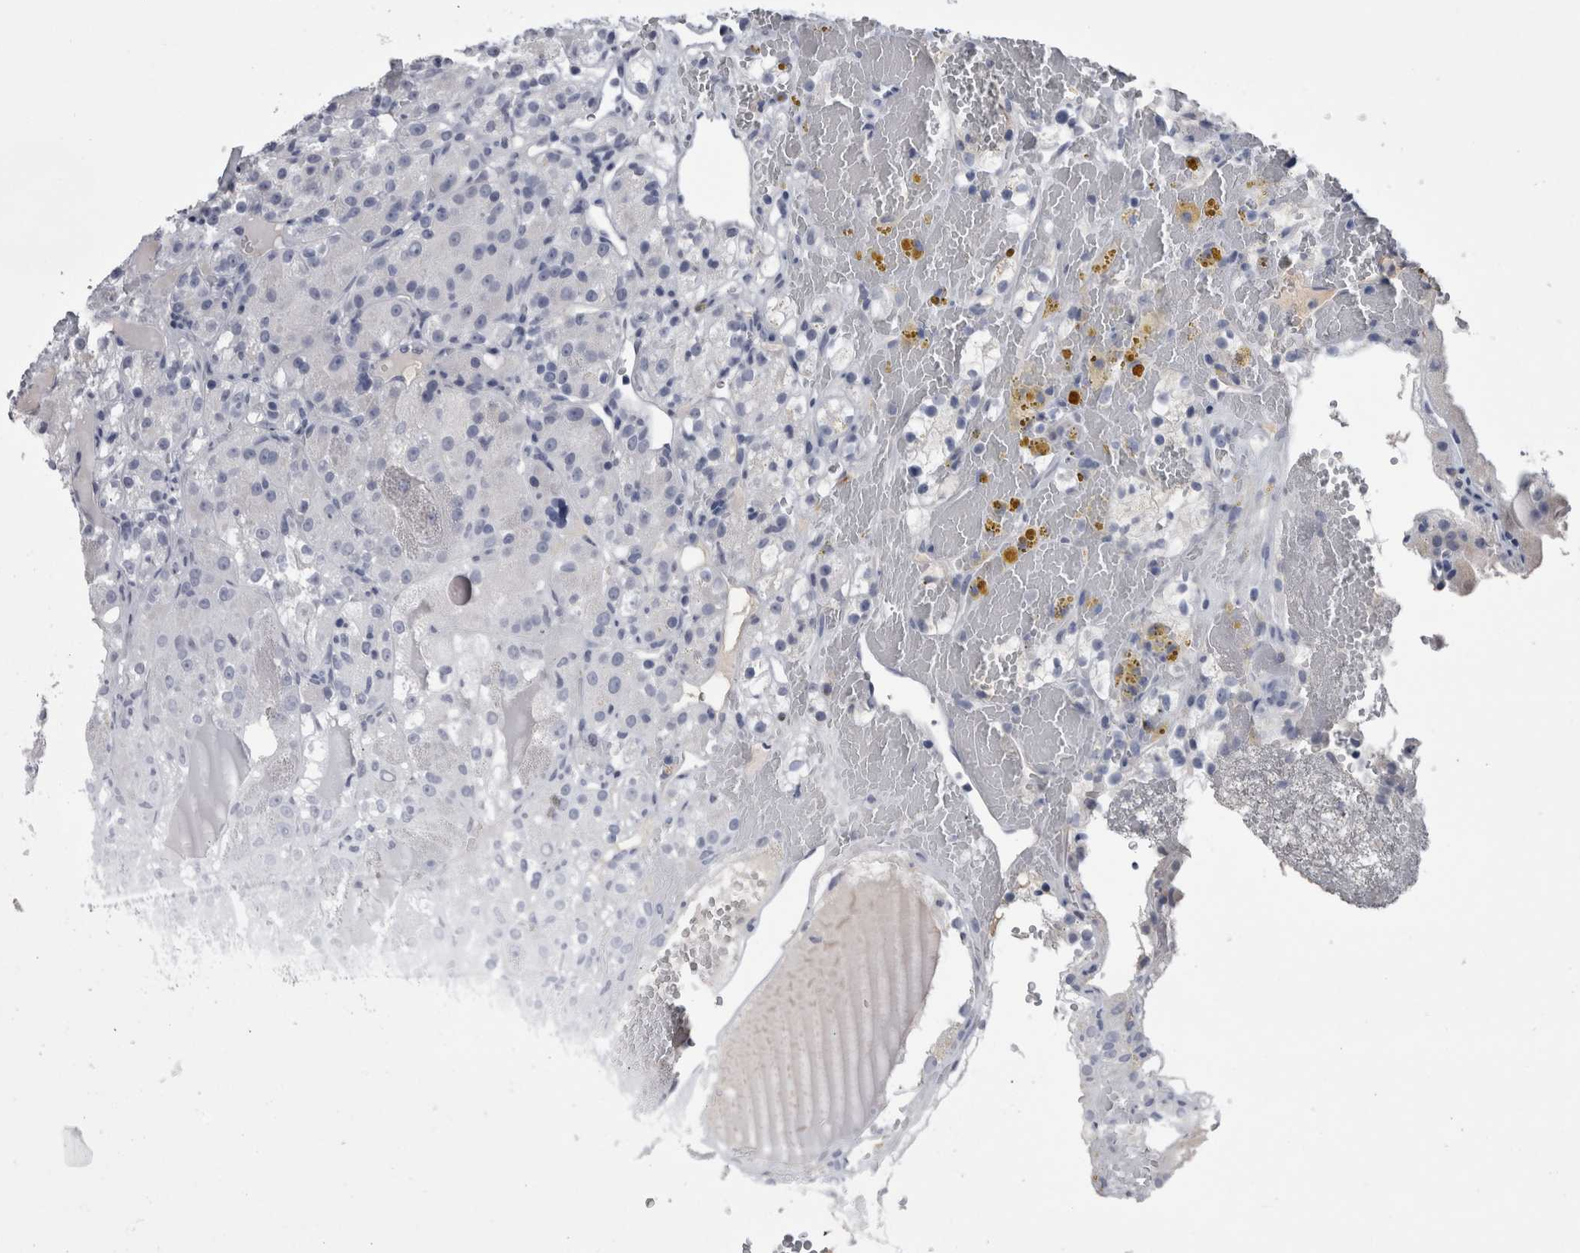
{"staining": {"intensity": "negative", "quantity": "none", "location": "none"}, "tissue": "renal cancer", "cell_type": "Tumor cells", "image_type": "cancer", "snomed": [{"axis": "morphology", "description": "Normal tissue, NOS"}, {"axis": "morphology", "description": "Adenocarcinoma, NOS"}, {"axis": "topography", "description": "Kidney"}], "caption": "Immunohistochemistry (IHC) photomicrograph of neoplastic tissue: human renal cancer (adenocarcinoma) stained with DAB shows no significant protein staining in tumor cells. (DAB IHC, high magnification).", "gene": "PAX5", "patient": {"sex": "male", "age": 61}}